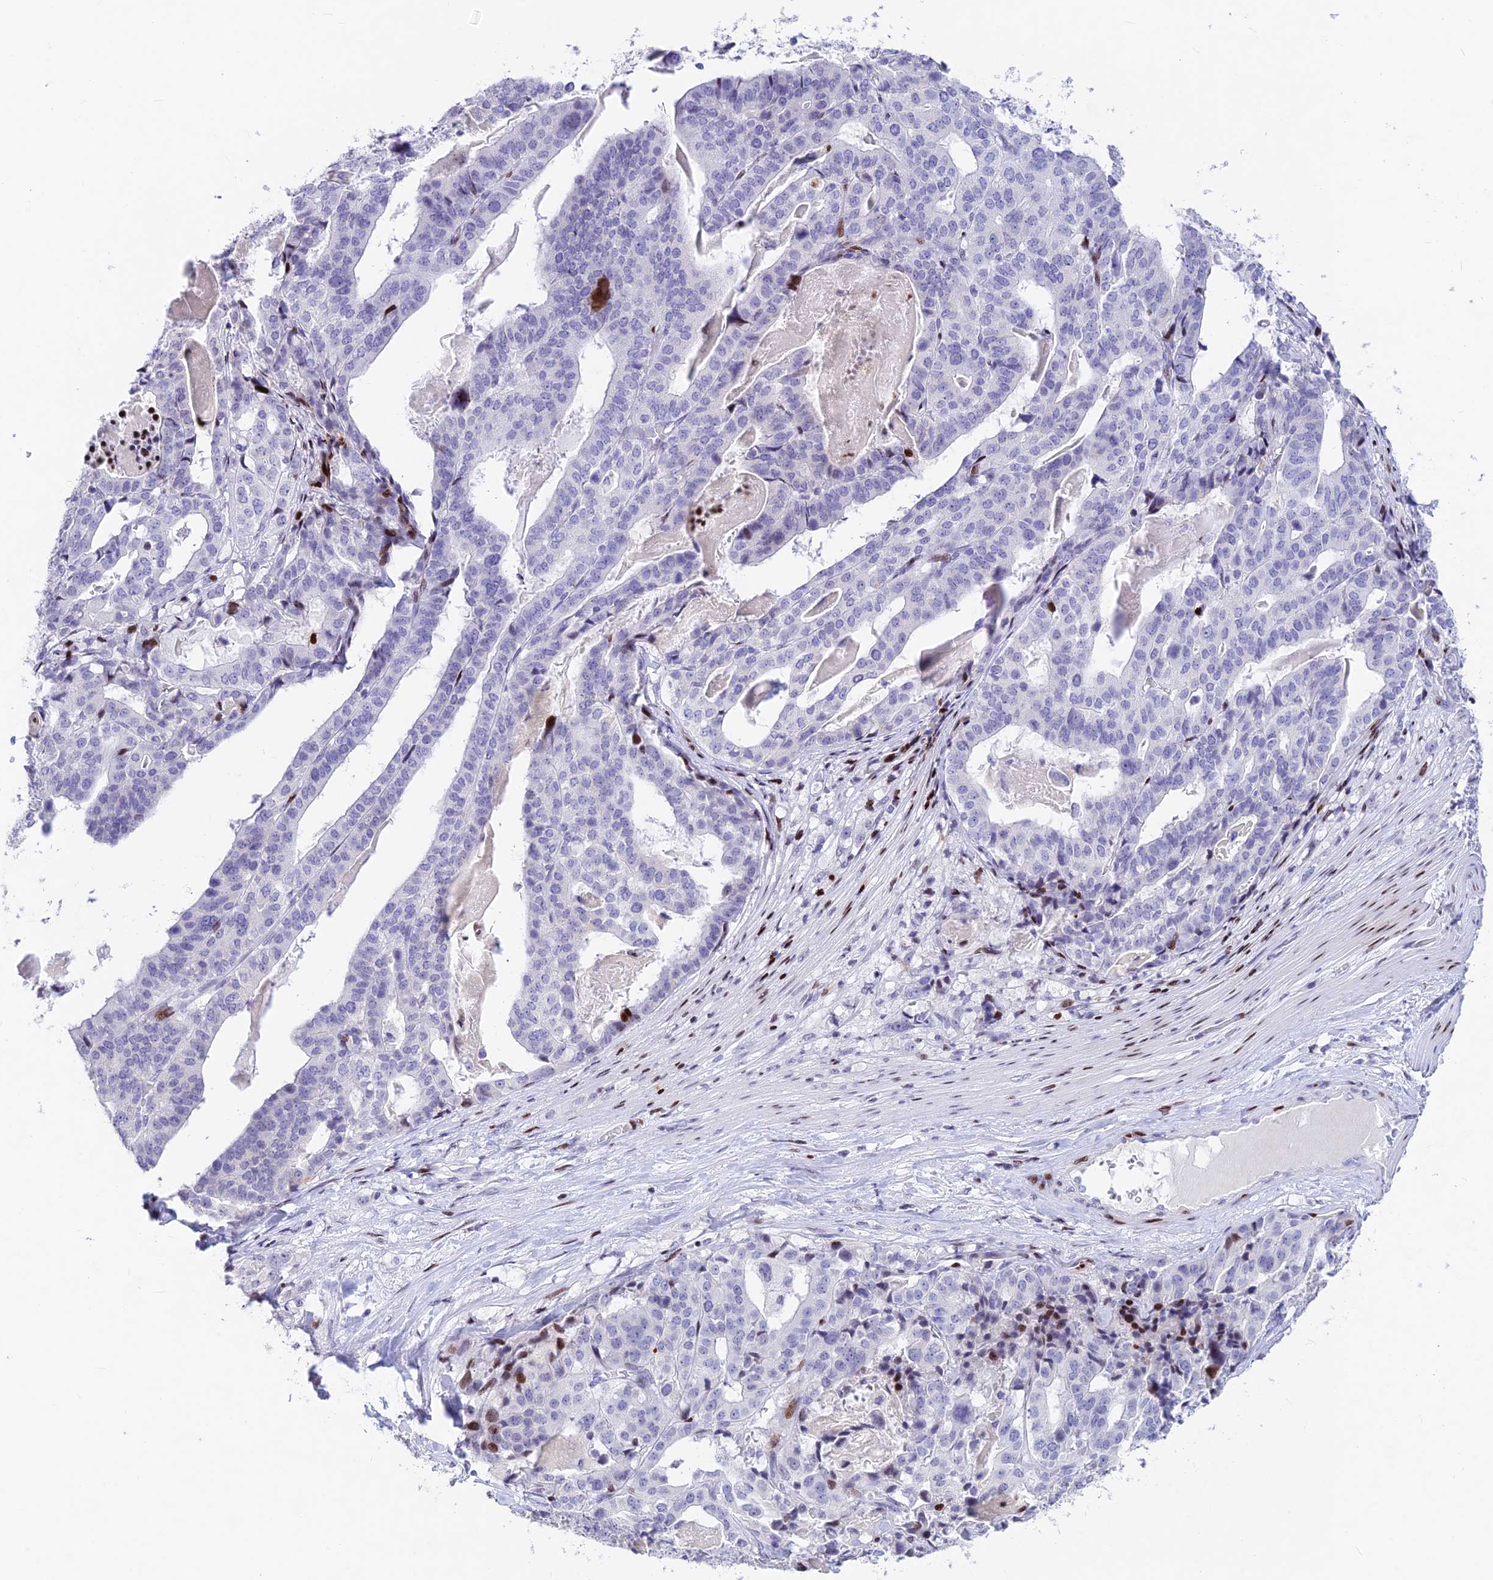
{"staining": {"intensity": "negative", "quantity": "none", "location": "none"}, "tissue": "stomach cancer", "cell_type": "Tumor cells", "image_type": "cancer", "snomed": [{"axis": "morphology", "description": "Adenocarcinoma, NOS"}, {"axis": "topography", "description": "Stomach"}], "caption": "DAB (3,3'-diaminobenzidine) immunohistochemical staining of human stomach cancer demonstrates no significant staining in tumor cells.", "gene": "PRPS1", "patient": {"sex": "male", "age": 48}}